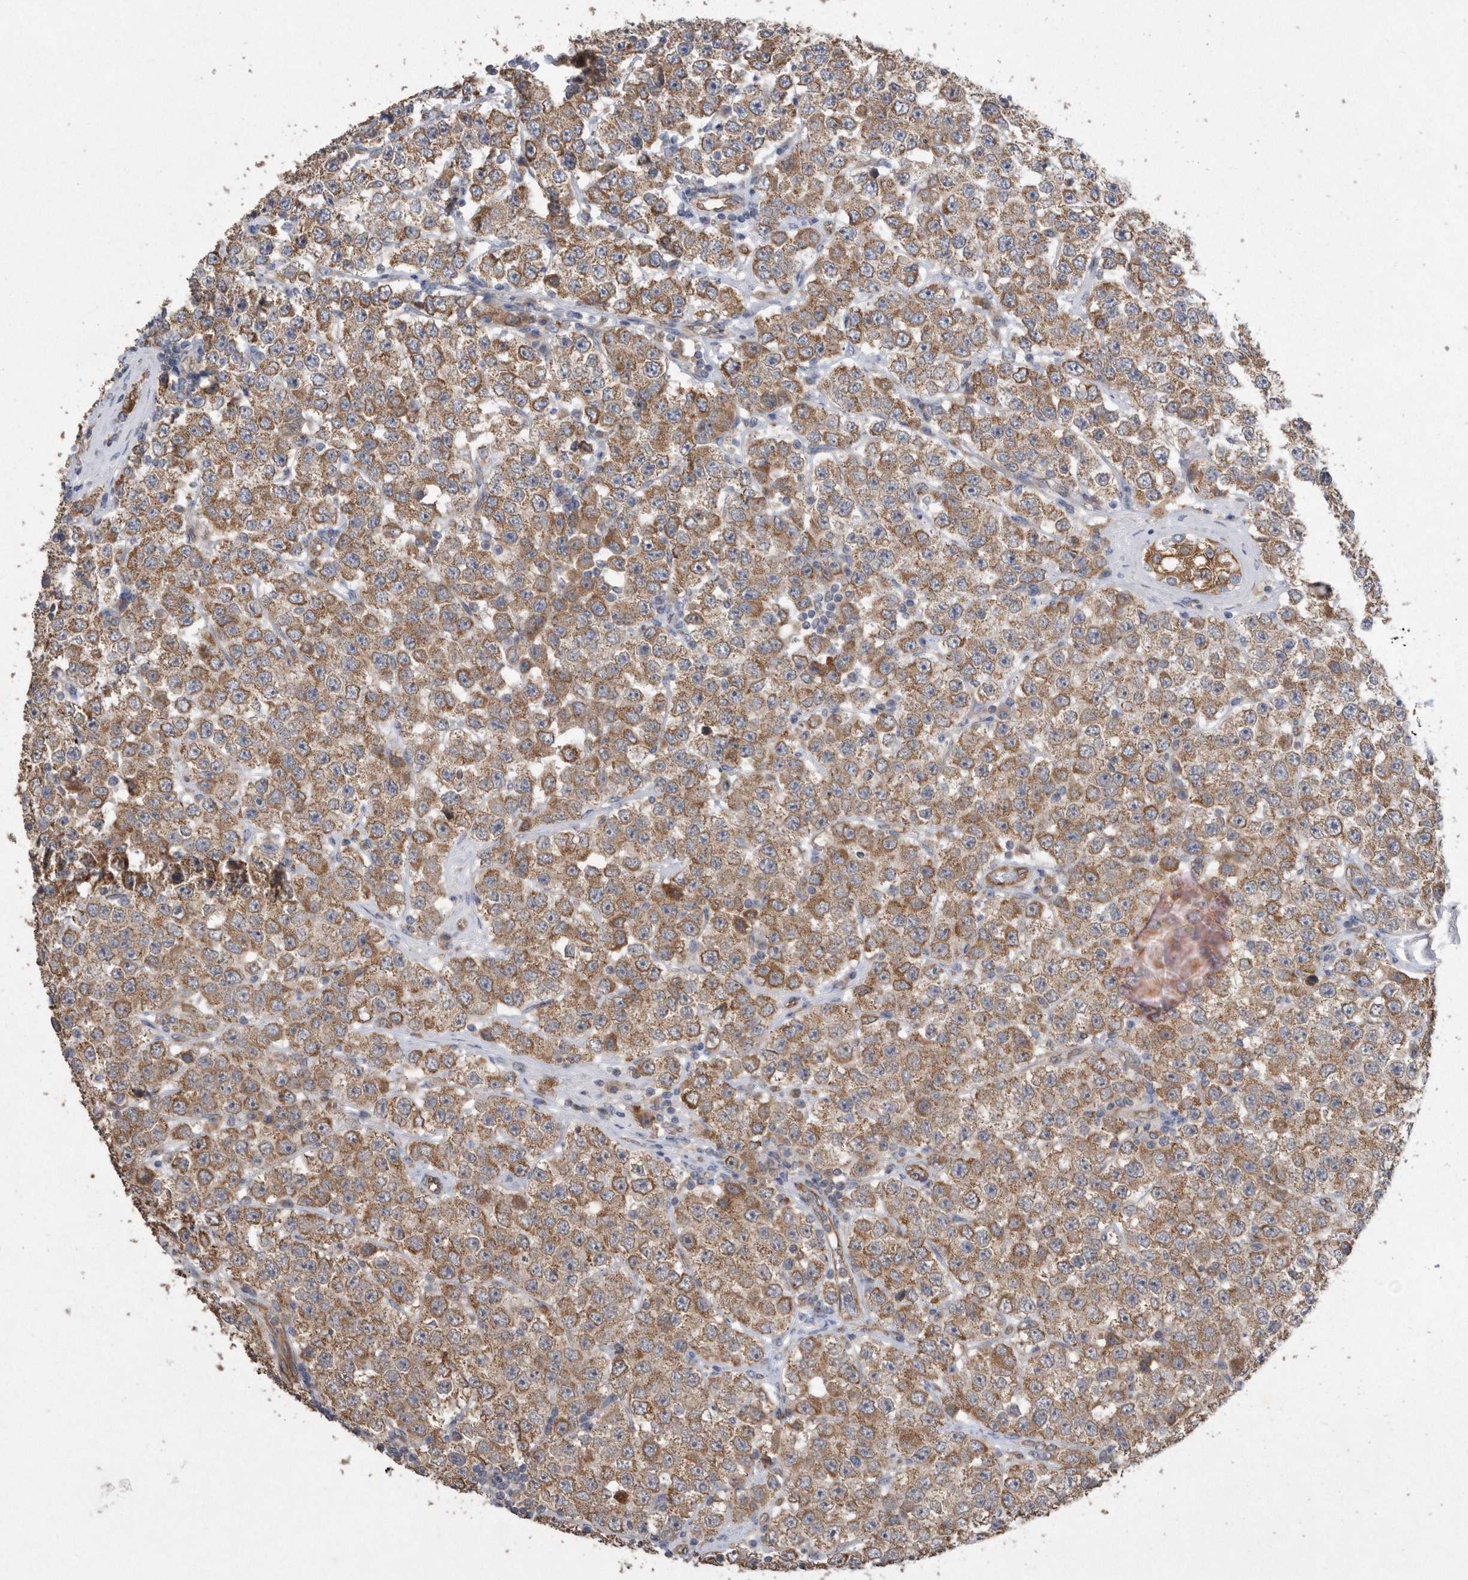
{"staining": {"intensity": "moderate", "quantity": ">75%", "location": "cytoplasmic/membranous"}, "tissue": "testis cancer", "cell_type": "Tumor cells", "image_type": "cancer", "snomed": [{"axis": "morphology", "description": "Seminoma, NOS"}, {"axis": "topography", "description": "Testis"}], "caption": "Tumor cells demonstrate medium levels of moderate cytoplasmic/membranous positivity in about >75% of cells in testis cancer (seminoma). The protein of interest is shown in brown color, while the nuclei are stained blue.", "gene": "PON2", "patient": {"sex": "male", "age": 28}}